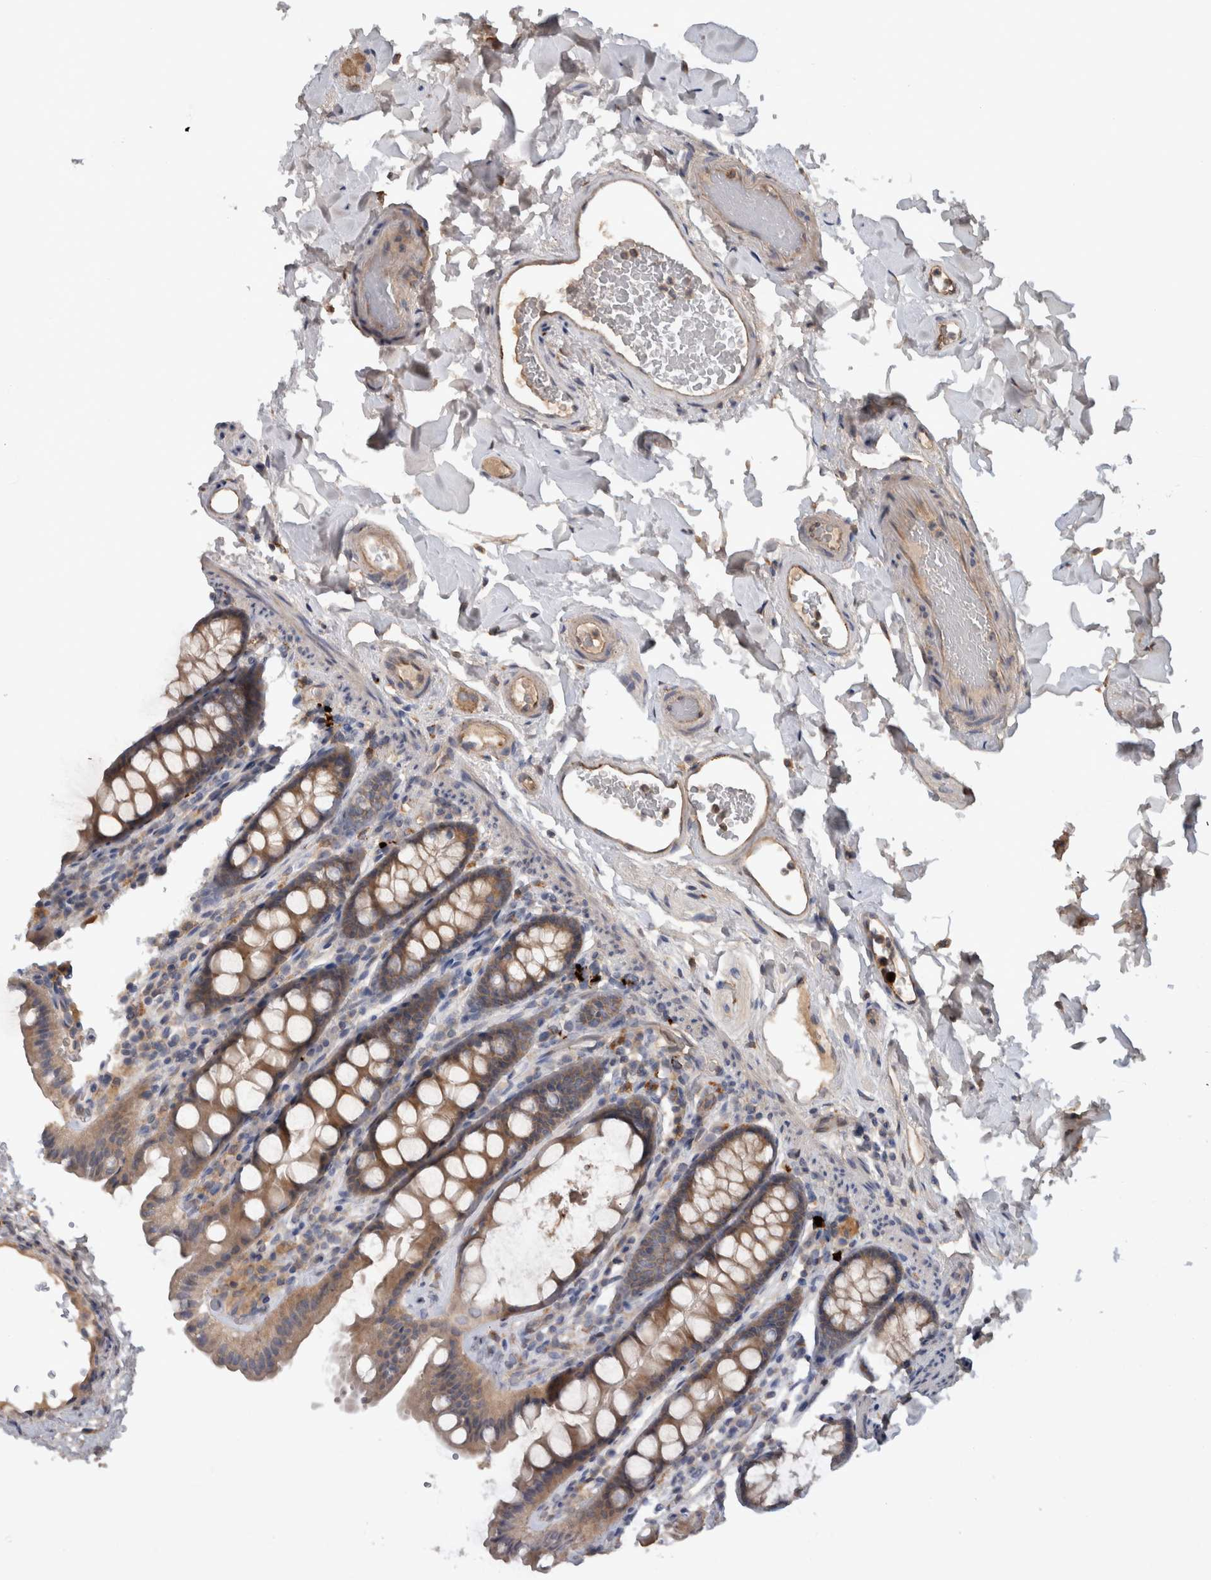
{"staining": {"intensity": "moderate", "quantity": ">75%", "location": "cytoplasmic/membranous"}, "tissue": "colon", "cell_type": "Endothelial cells", "image_type": "normal", "snomed": [{"axis": "morphology", "description": "Normal tissue, NOS"}, {"axis": "topography", "description": "Colon"}, {"axis": "topography", "description": "Peripheral nerve tissue"}], "caption": "This is a micrograph of immunohistochemistry (IHC) staining of normal colon, which shows moderate expression in the cytoplasmic/membranous of endothelial cells.", "gene": "TARBP1", "patient": {"sex": "female", "age": 61}}